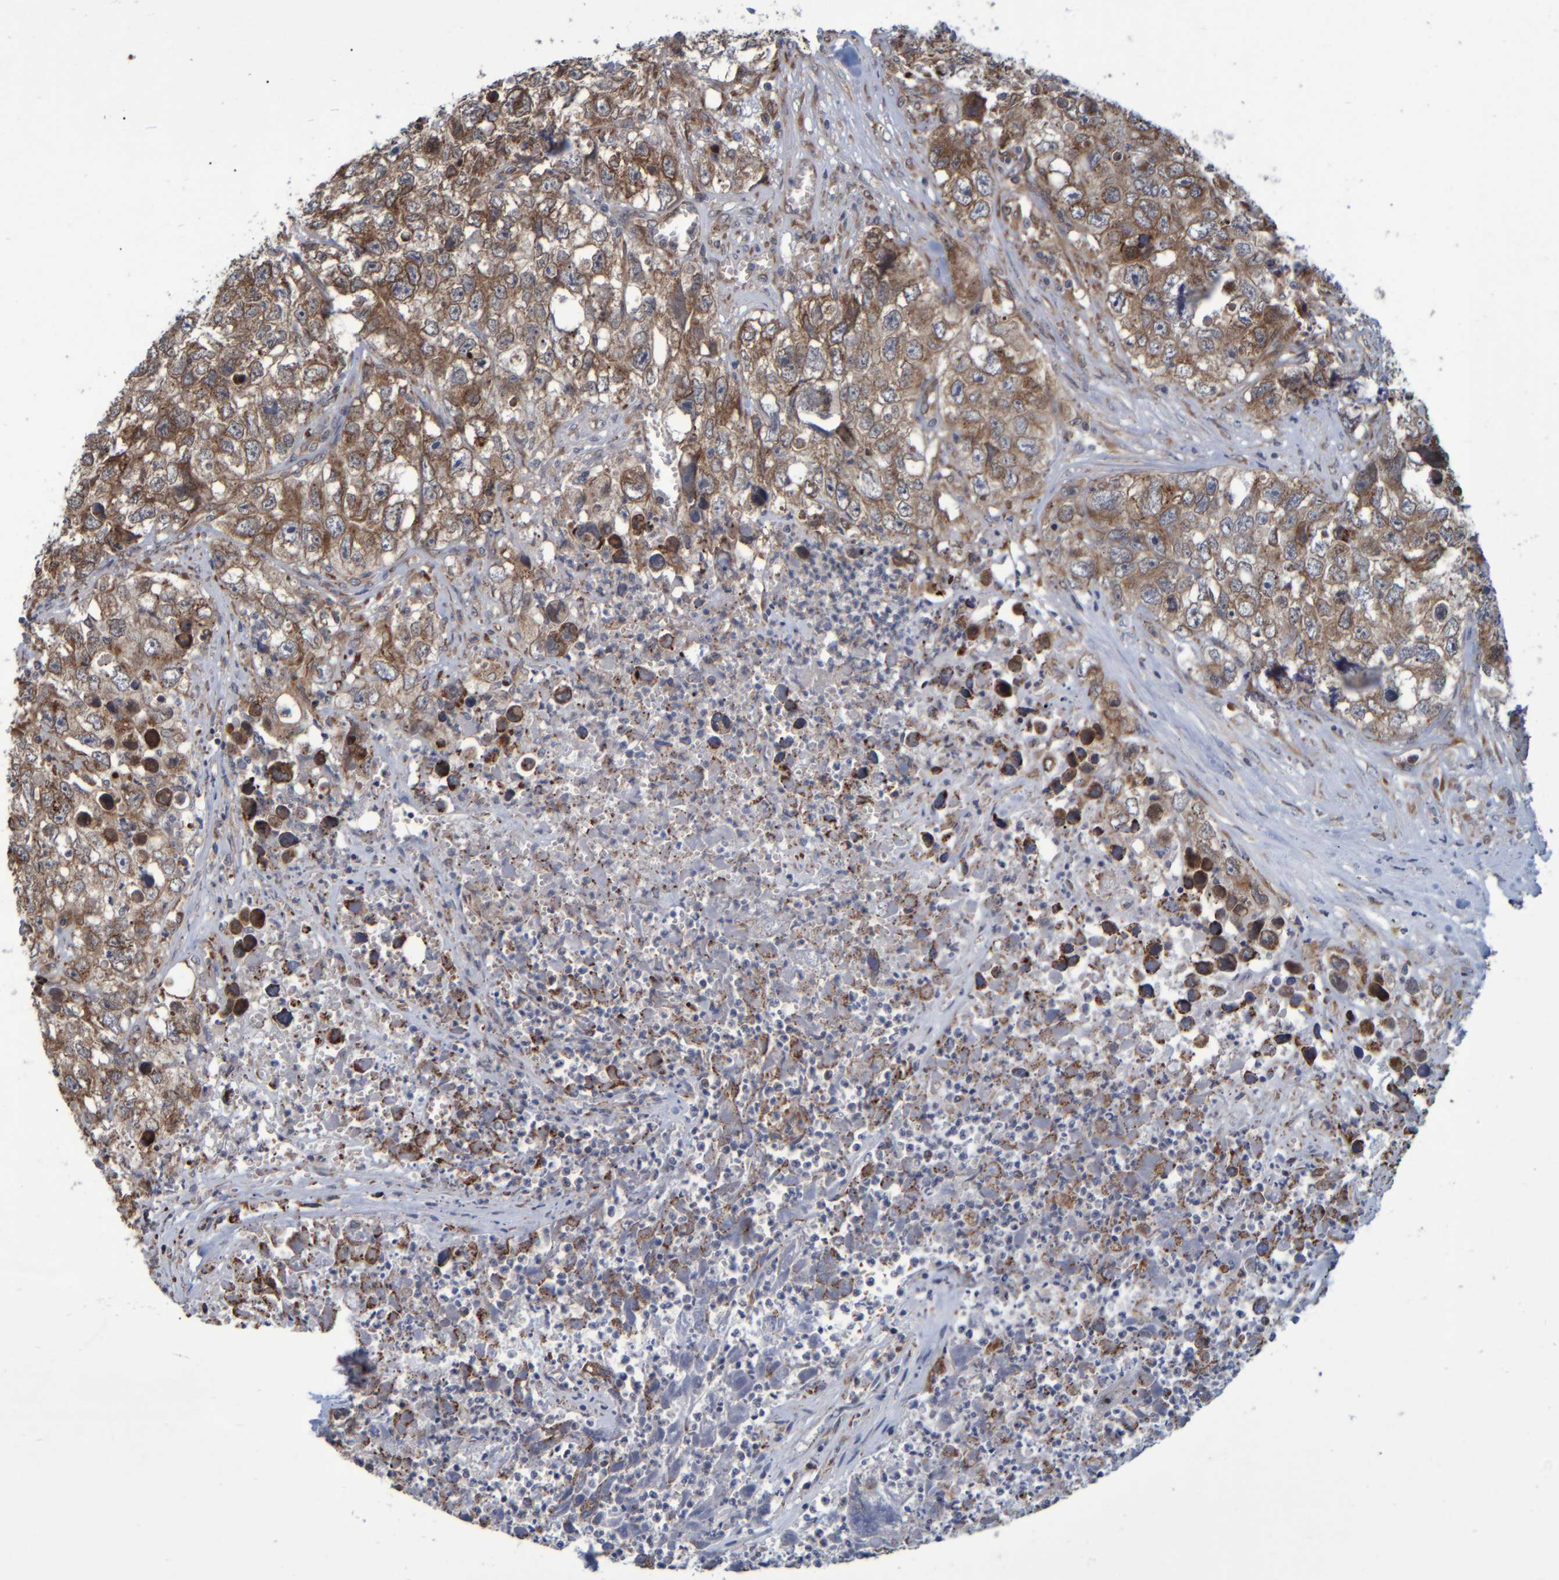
{"staining": {"intensity": "moderate", "quantity": ">75%", "location": "cytoplasmic/membranous"}, "tissue": "testis cancer", "cell_type": "Tumor cells", "image_type": "cancer", "snomed": [{"axis": "morphology", "description": "Seminoma, NOS"}, {"axis": "morphology", "description": "Carcinoma, Embryonal, NOS"}, {"axis": "topography", "description": "Testis"}], "caption": "Protein expression analysis of embryonal carcinoma (testis) exhibits moderate cytoplasmic/membranous expression in approximately >75% of tumor cells.", "gene": "SPAG5", "patient": {"sex": "male", "age": 43}}